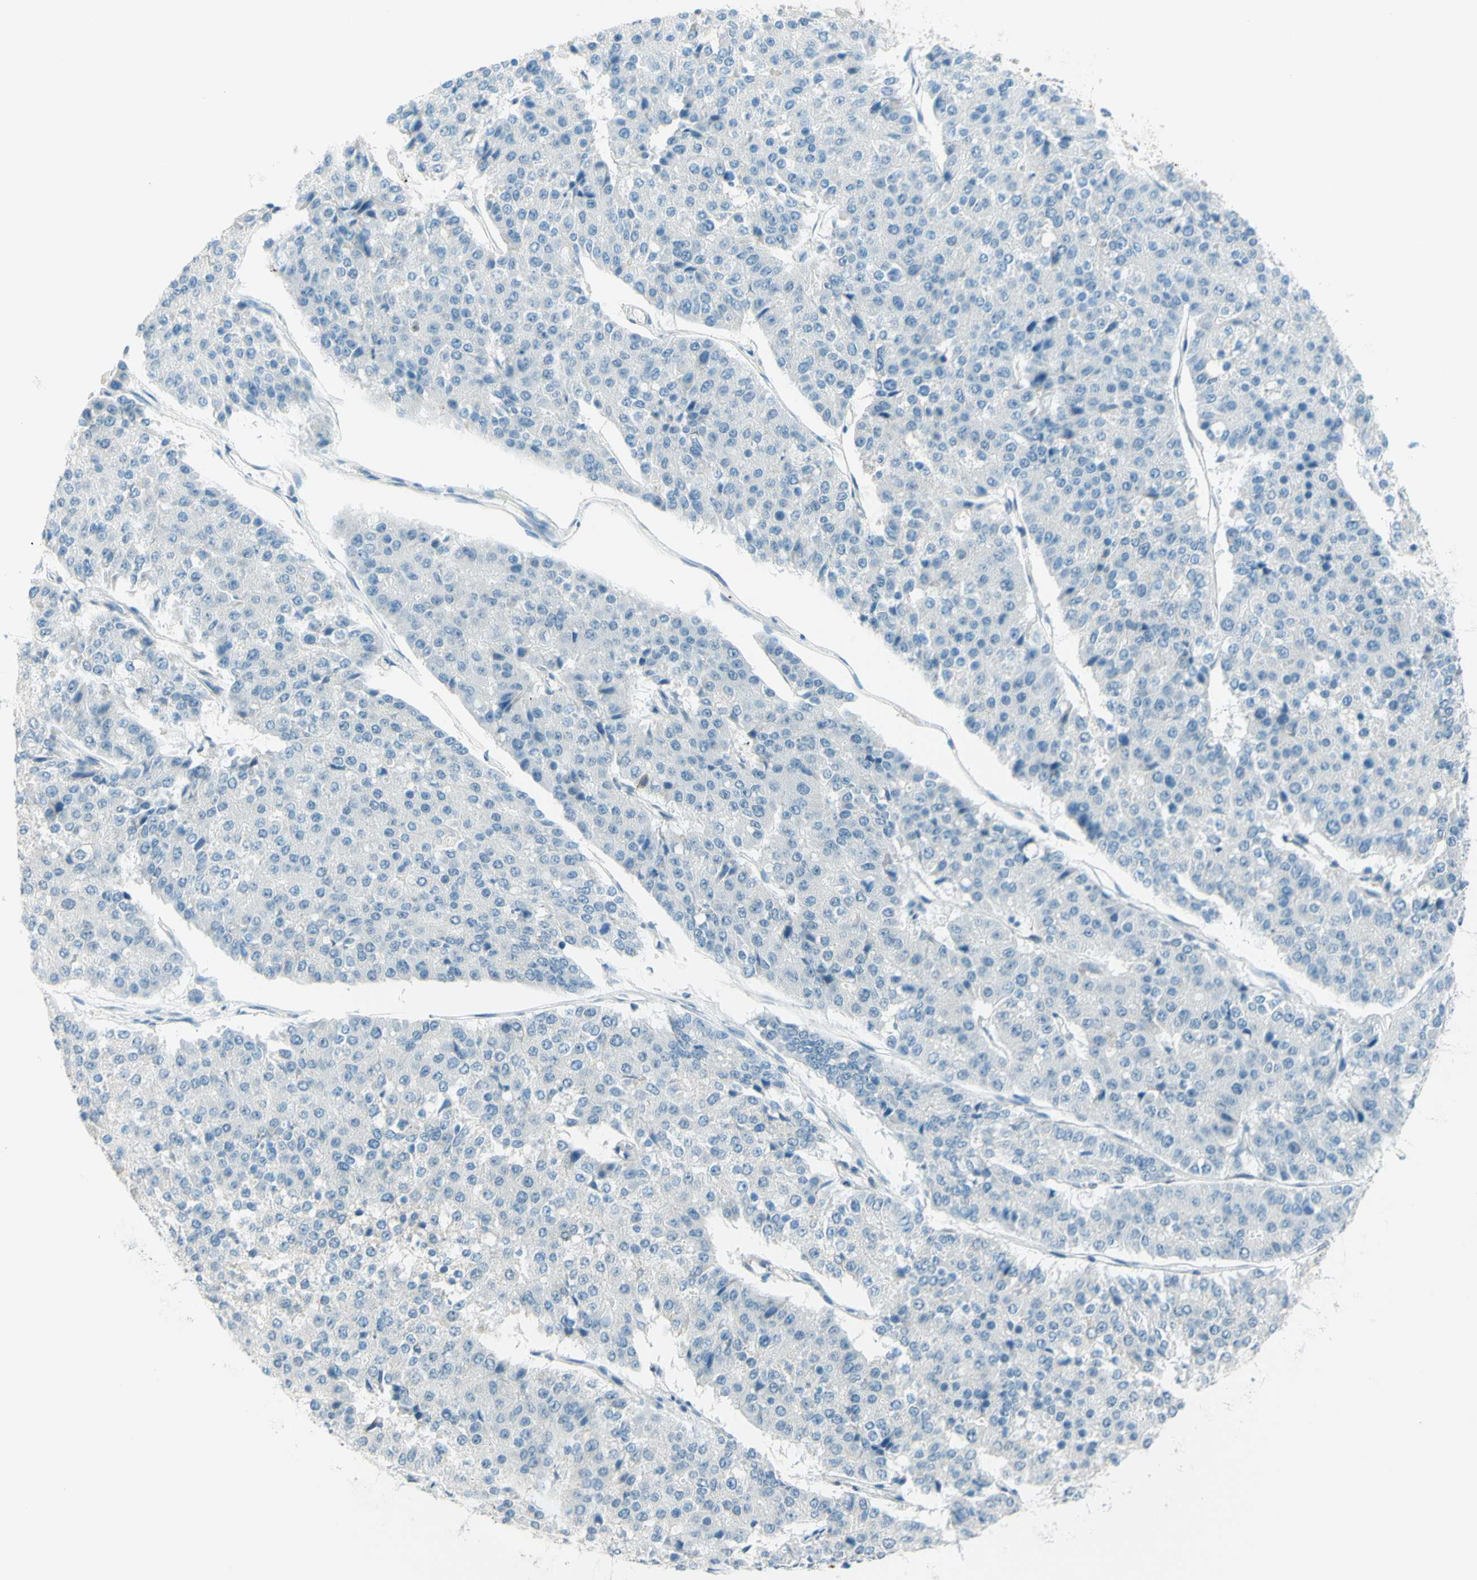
{"staining": {"intensity": "negative", "quantity": "none", "location": "none"}, "tissue": "pancreatic cancer", "cell_type": "Tumor cells", "image_type": "cancer", "snomed": [{"axis": "morphology", "description": "Adenocarcinoma, NOS"}, {"axis": "topography", "description": "Pancreas"}], "caption": "Tumor cells show no significant protein positivity in adenocarcinoma (pancreatic).", "gene": "JPH1", "patient": {"sex": "male", "age": 50}}